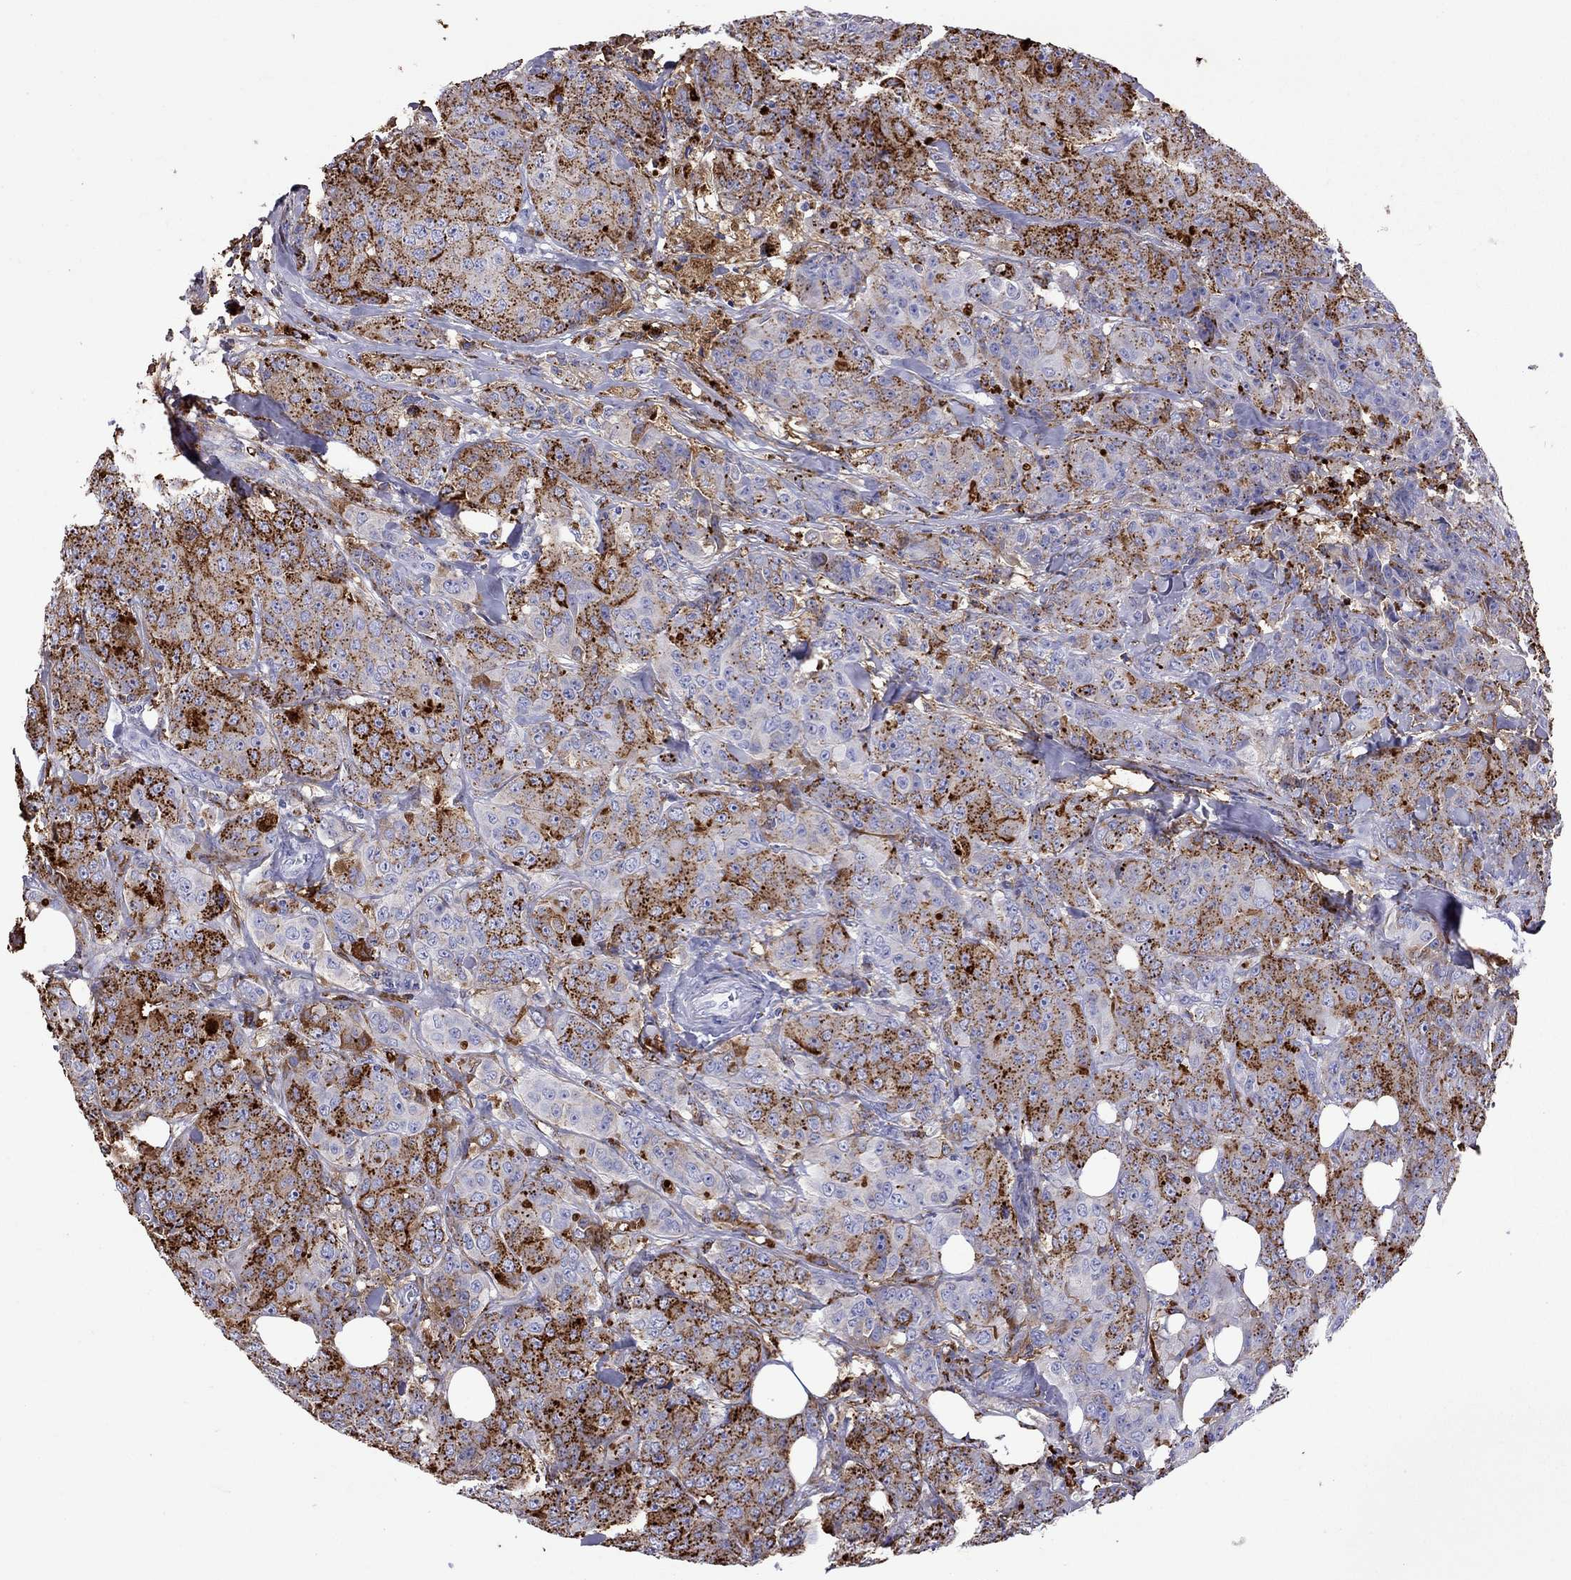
{"staining": {"intensity": "strong", "quantity": ">75%", "location": "cytoplasmic/membranous"}, "tissue": "breast cancer", "cell_type": "Tumor cells", "image_type": "cancer", "snomed": [{"axis": "morphology", "description": "Duct carcinoma"}, {"axis": "topography", "description": "Breast"}], "caption": "Protein staining of breast cancer (invasive ductal carcinoma) tissue demonstrates strong cytoplasmic/membranous positivity in about >75% of tumor cells.", "gene": "SERPINA3", "patient": {"sex": "female", "age": 43}}